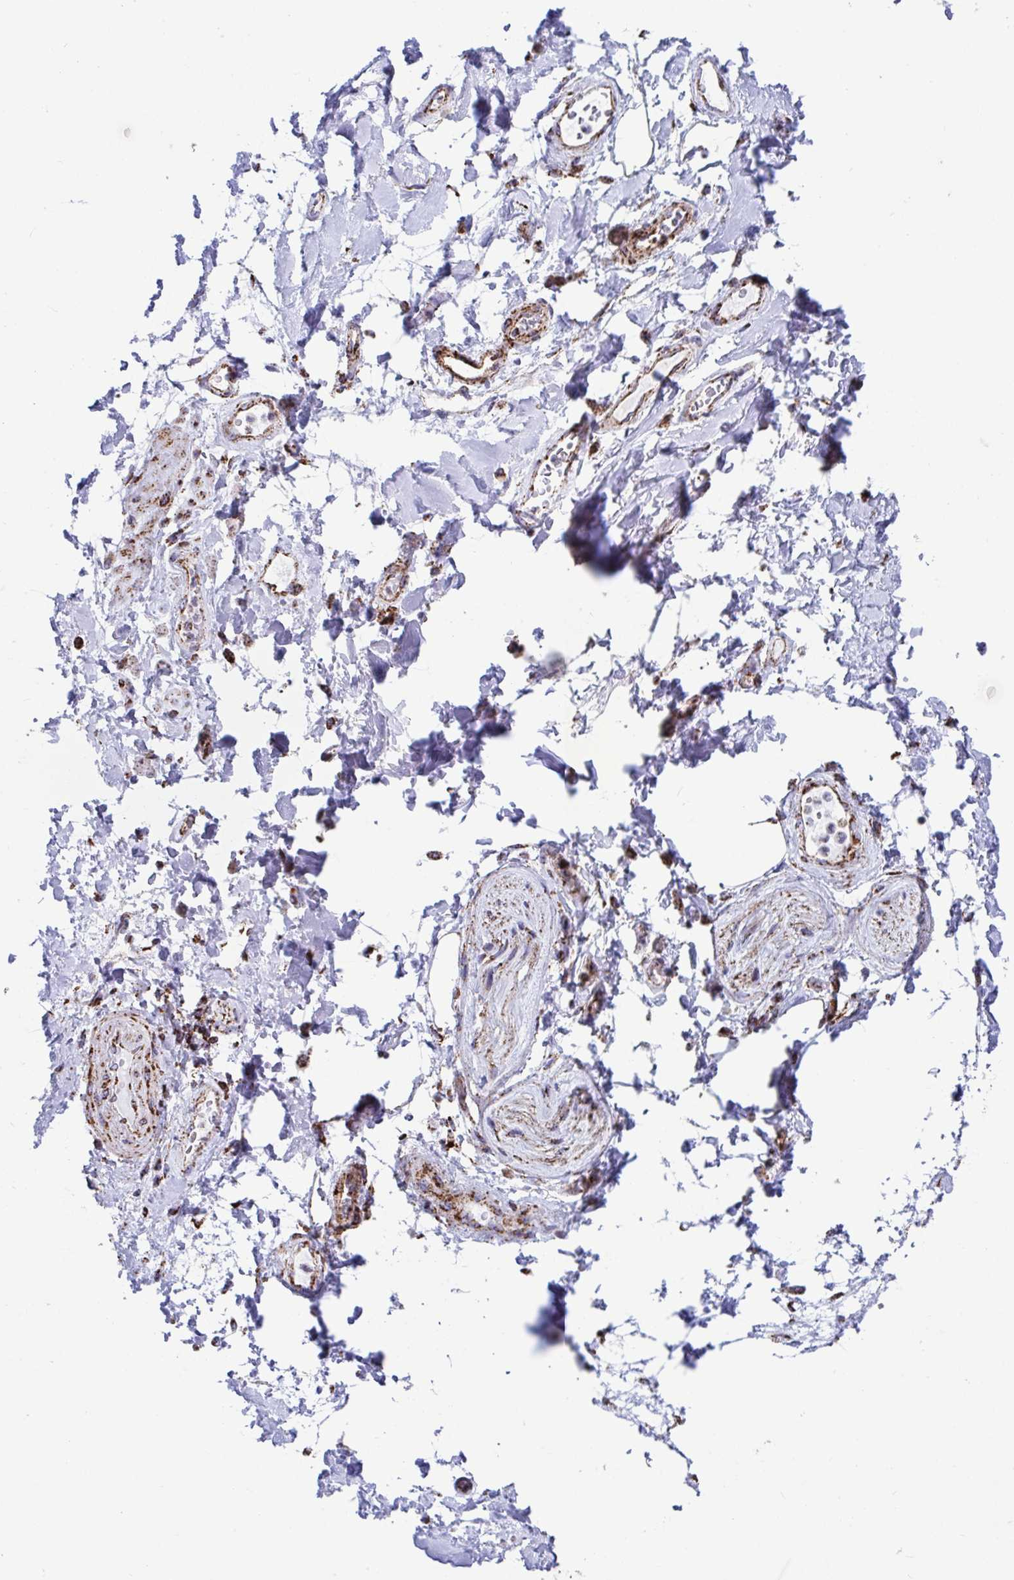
{"staining": {"intensity": "negative", "quantity": "none", "location": "none"}, "tissue": "adipose tissue", "cell_type": "Adipocytes", "image_type": "normal", "snomed": [{"axis": "morphology", "description": "Normal tissue, NOS"}, {"axis": "topography", "description": "Urinary bladder"}, {"axis": "topography", "description": "Peripheral nerve tissue"}], "caption": "DAB immunohistochemical staining of unremarkable human adipose tissue demonstrates no significant expression in adipocytes. (Immunohistochemistry, brightfield microscopy, high magnification).", "gene": "ATP5MJ", "patient": {"sex": "female", "age": 60}}